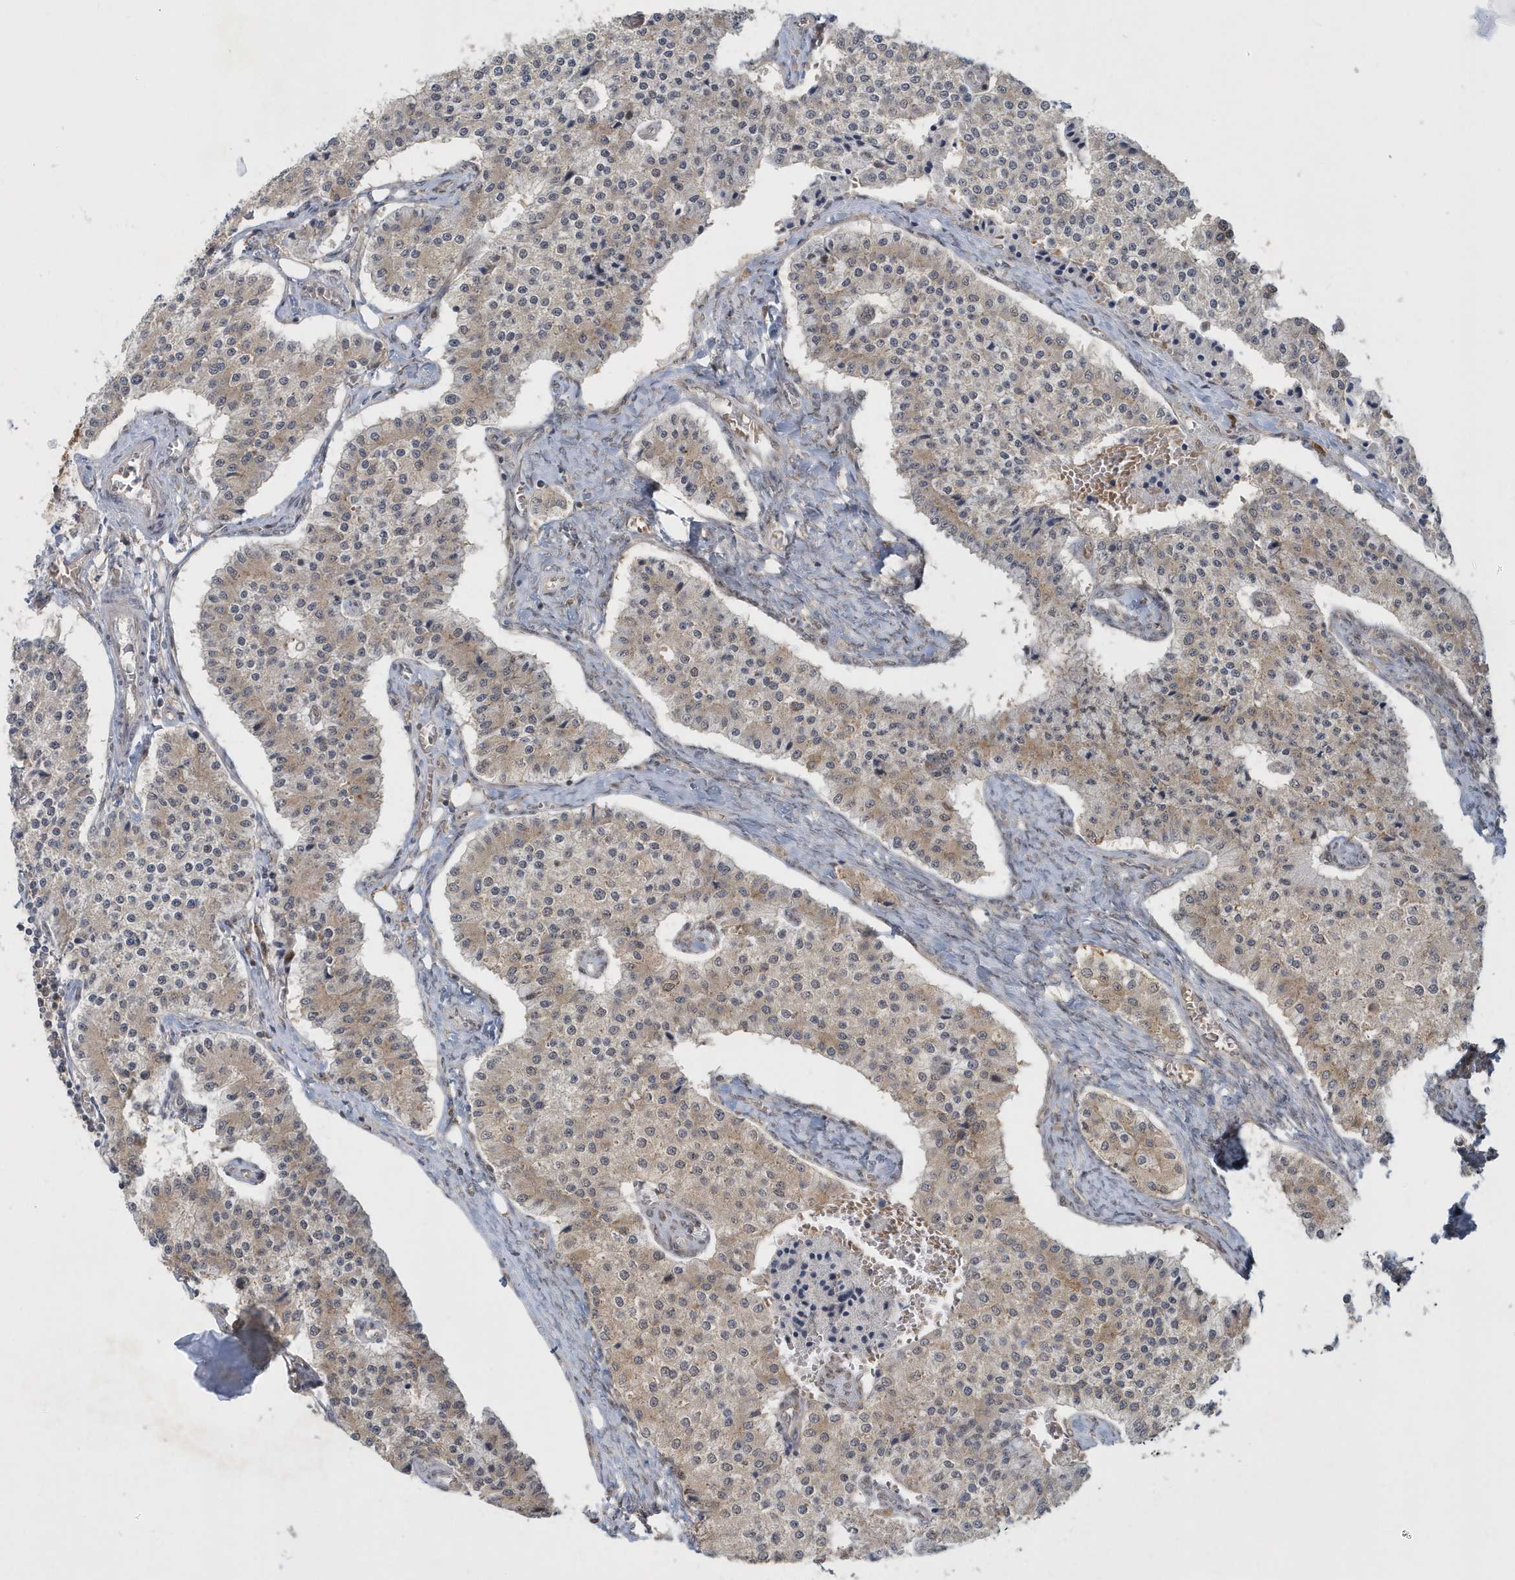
{"staining": {"intensity": "weak", "quantity": "25%-75%", "location": "cytoplasmic/membranous"}, "tissue": "carcinoid", "cell_type": "Tumor cells", "image_type": "cancer", "snomed": [{"axis": "morphology", "description": "Carcinoid, malignant, NOS"}, {"axis": "topography", "description": "Colon"}], "caption": "Carcinoid tissue exhibits weak cytoplasmic/membranous staining in about 25%-75% of tumor cells, visualized by immunohistochemistry.", "gene": "ATG4A", "patient": {"sex": "female", "age": 52}}